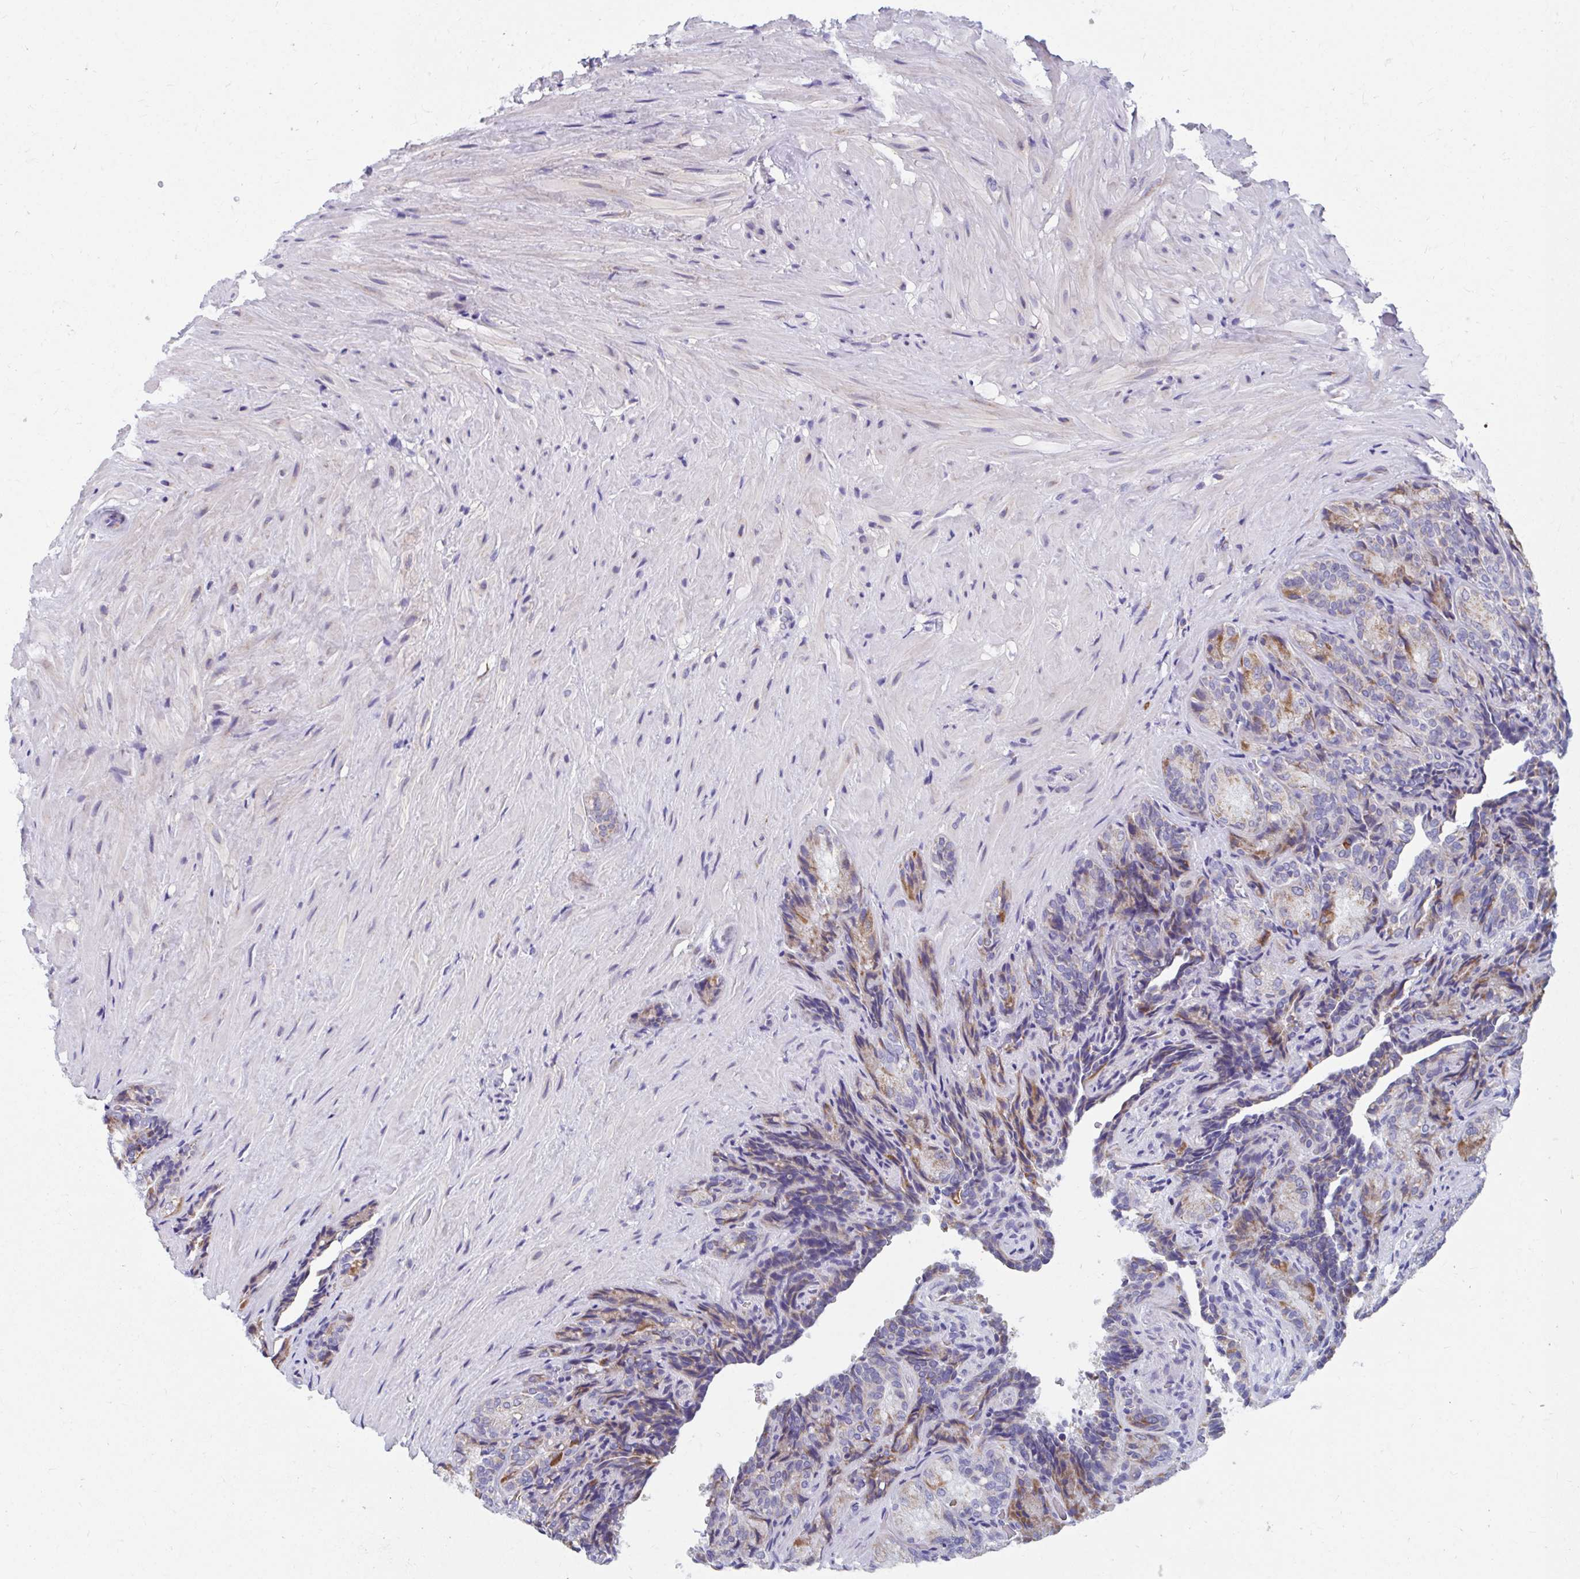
{"staining": {"intensity": "moderate", "quantity": "25%-75%", "location": "cytoplasmic/membranous"}, "tissue": "seminal vesicle", "cell_type": "Glandular cells", "image_type": "normal", "snomed": [{"axis": "morphology", "description": "Normal tissue, NOS"}, {"axis": "topography", "description": "Seminal veicle"}], "caption": "IHC (DAB) staining of normal human seminal vesicle exhibits moderate cytoplasmic/membranous protein expression in approximately 25%-75% of glandular cells. Using DAB (3,3'-diaminobenzidine) (brown) and hematoxylin (blue) stains, captured at high magnification using brightfield microscopy.", "gene": "RCC1L", "patient": {"sex": "male", "age": 68}}